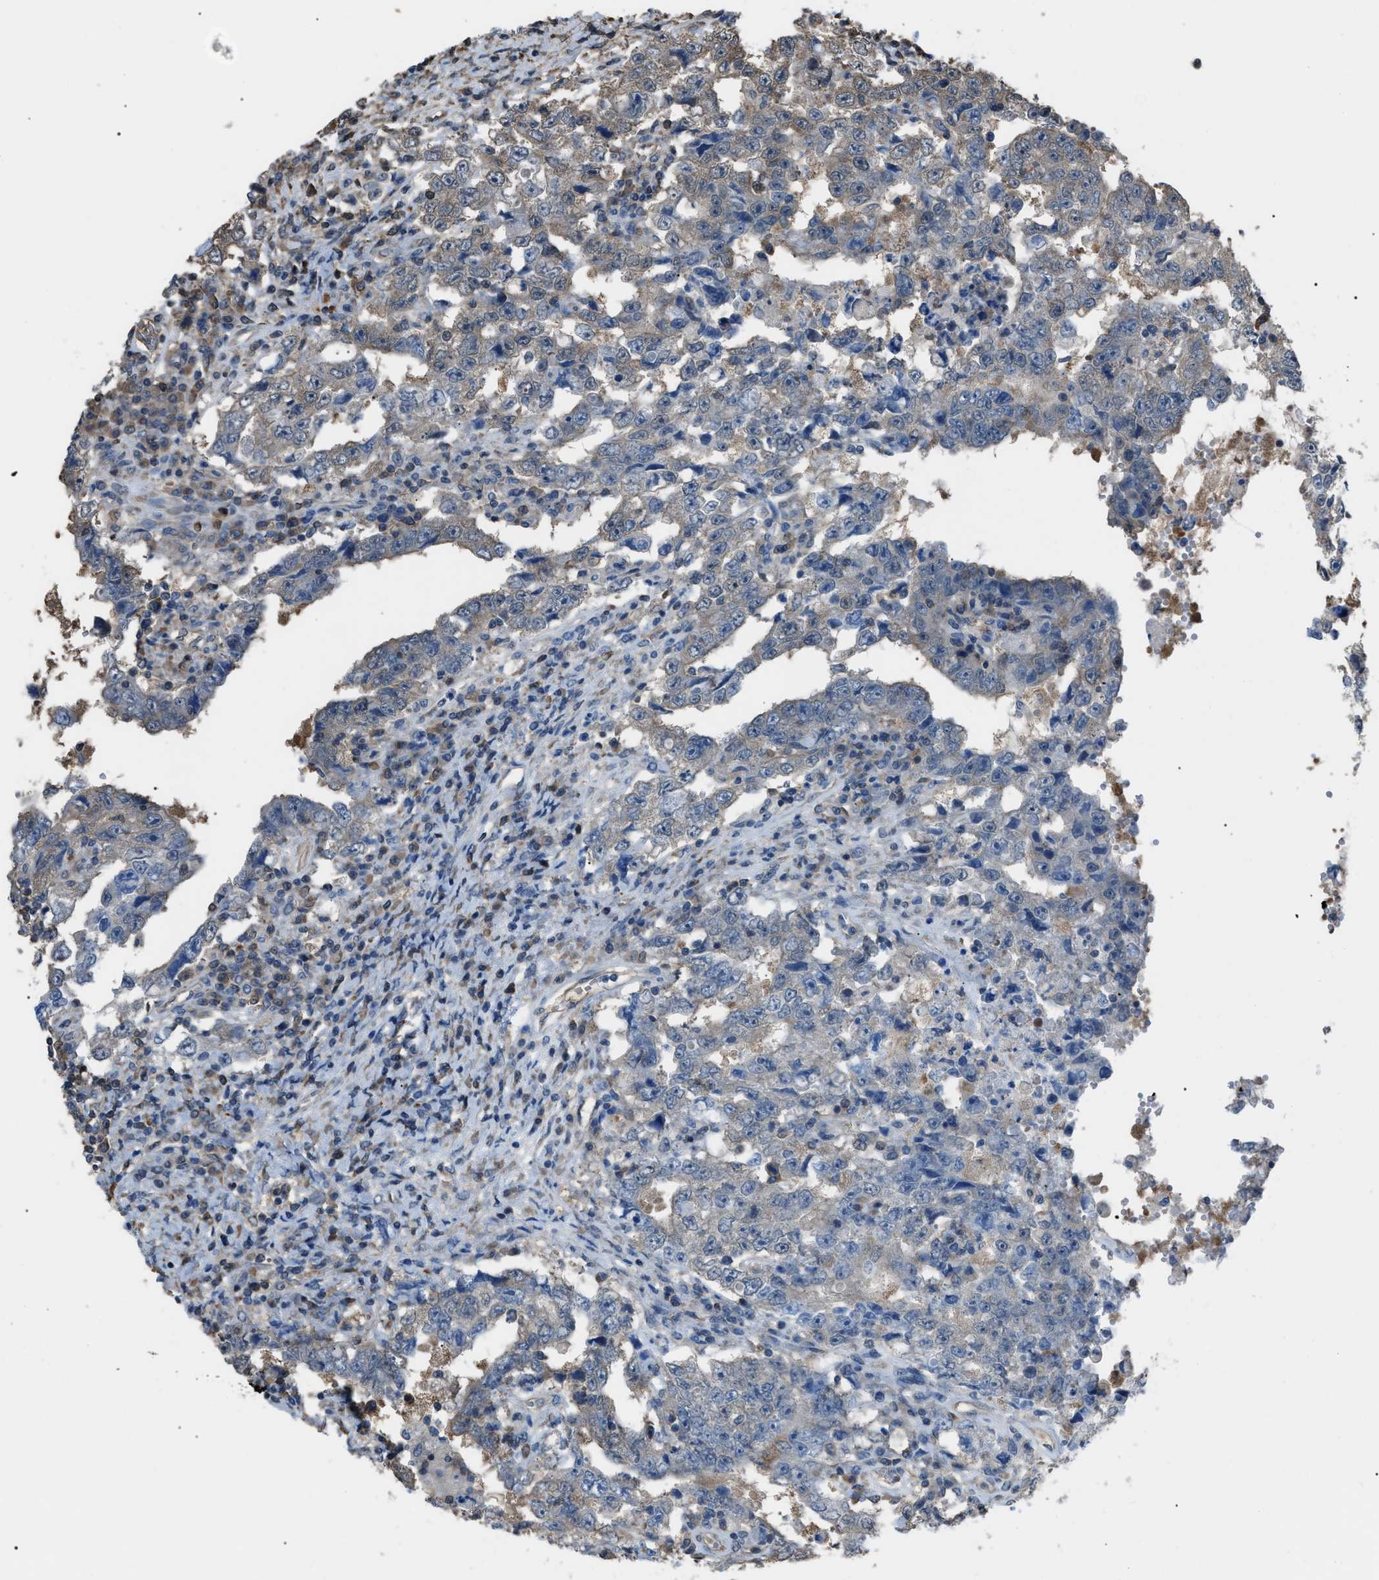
{"staining": {"intensity": "negative", "quantity": "none", "location": "none"}, "tissue": "testis cancer", "cell_type": "Tumor cells", "image_type": "cancer", "snomed": [{"axis": "morphology", "description": "Carcinoma, Embryonal, NOS"}, {"axis": "topography", "description": "Testis"}], "caption": "There is no significant expression in tumor cells of embryonal carcinoma (testis).", "gene": "PDCD5", "patient": {"sex": "male", "age": 26}}